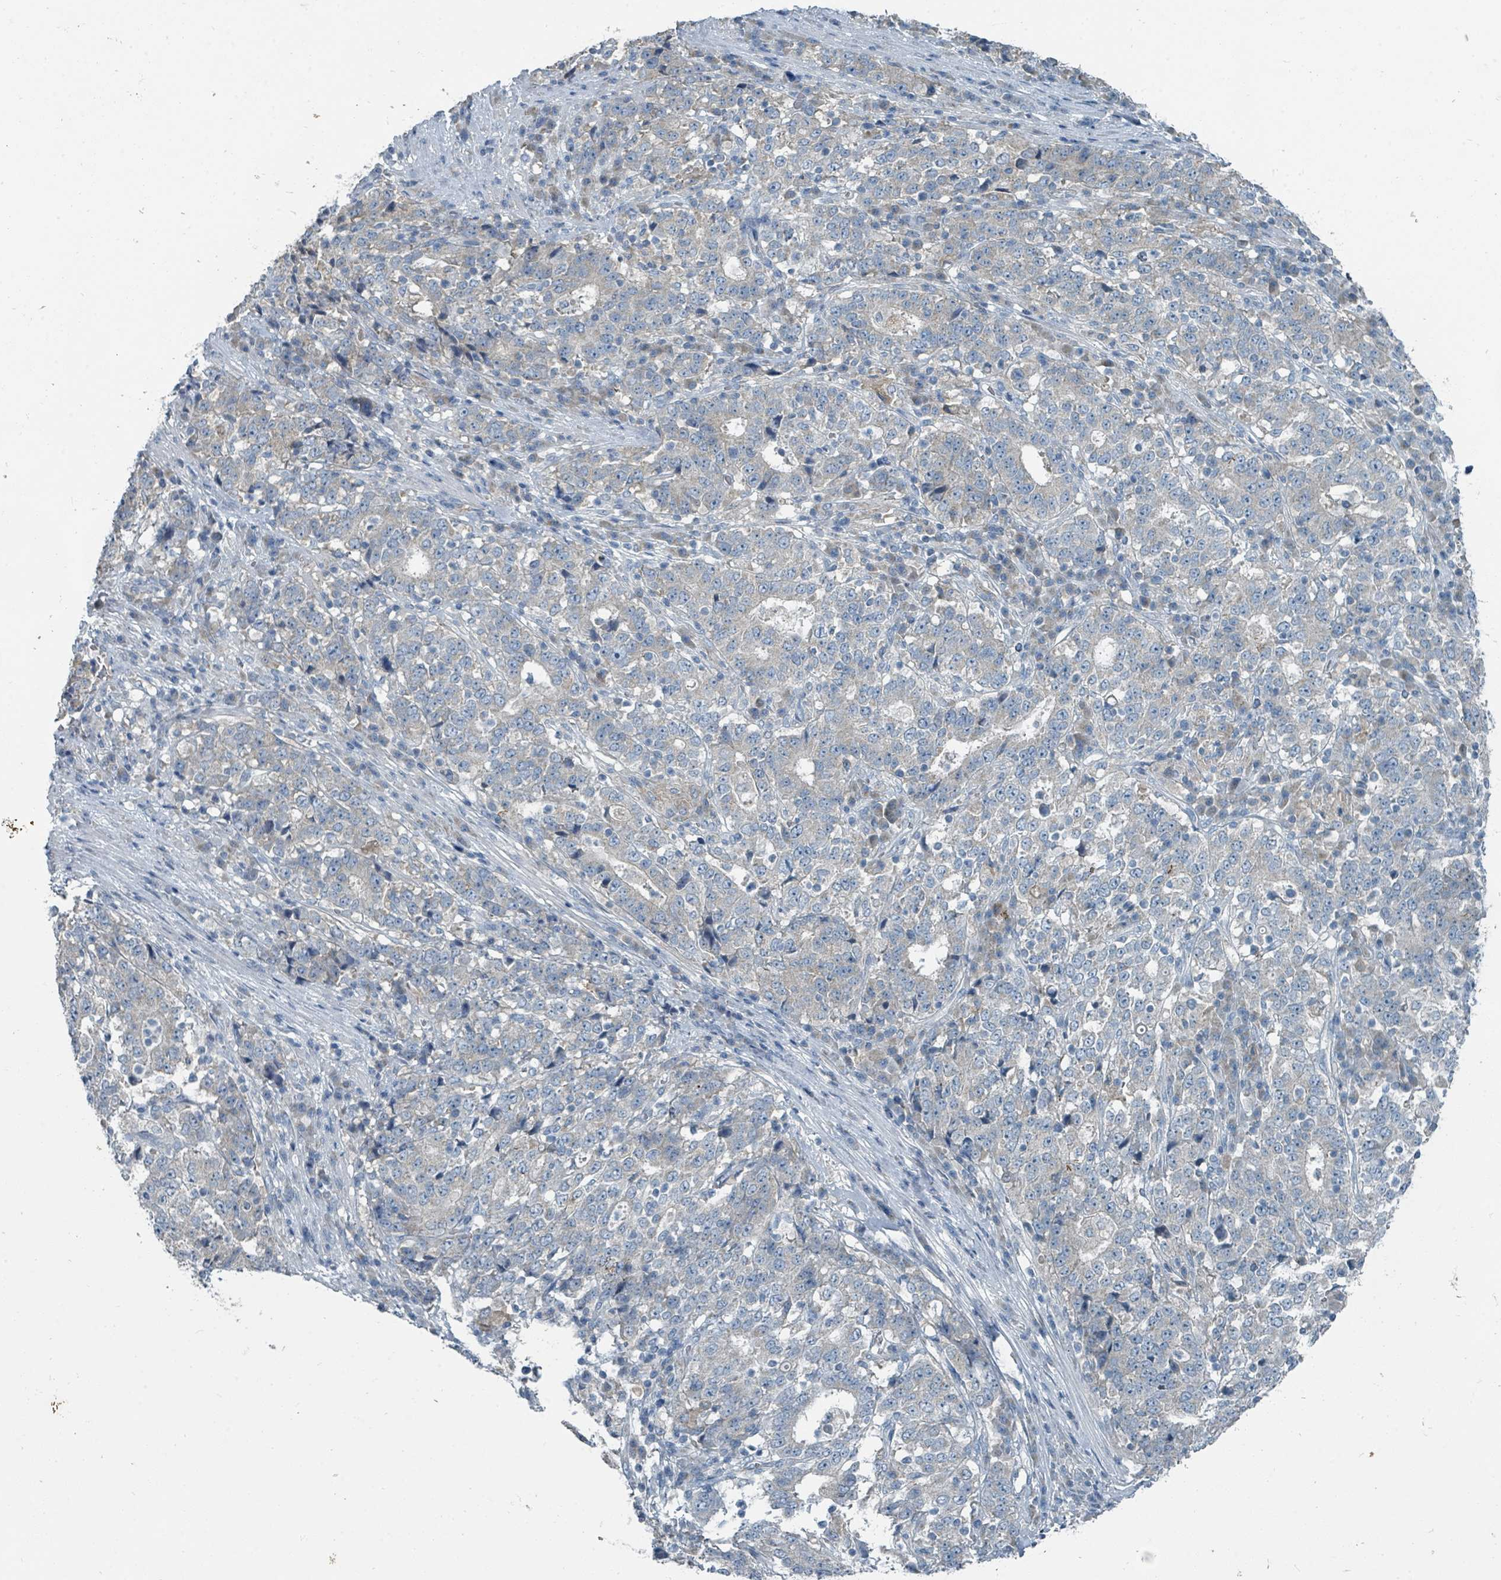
{"staining": {"intensity": "negative", "quantity": "none", "location": "none"}, "tissue": "stomach cancer", "cell_type": "Tumor cells", "image_type": "cancer", "snomed": [{"axis": "morphology", "description": "Adenocarcinoma, NOS"}, {"axis": "topography", "description": "Stomach"}], "caption": "This is an immunohistochemistry micrograph of human adenocarcinoma (stomach). There is no staining in tumor cells.", "gene": "RASA4", "patient": {"sex": "male", "age": 59}}